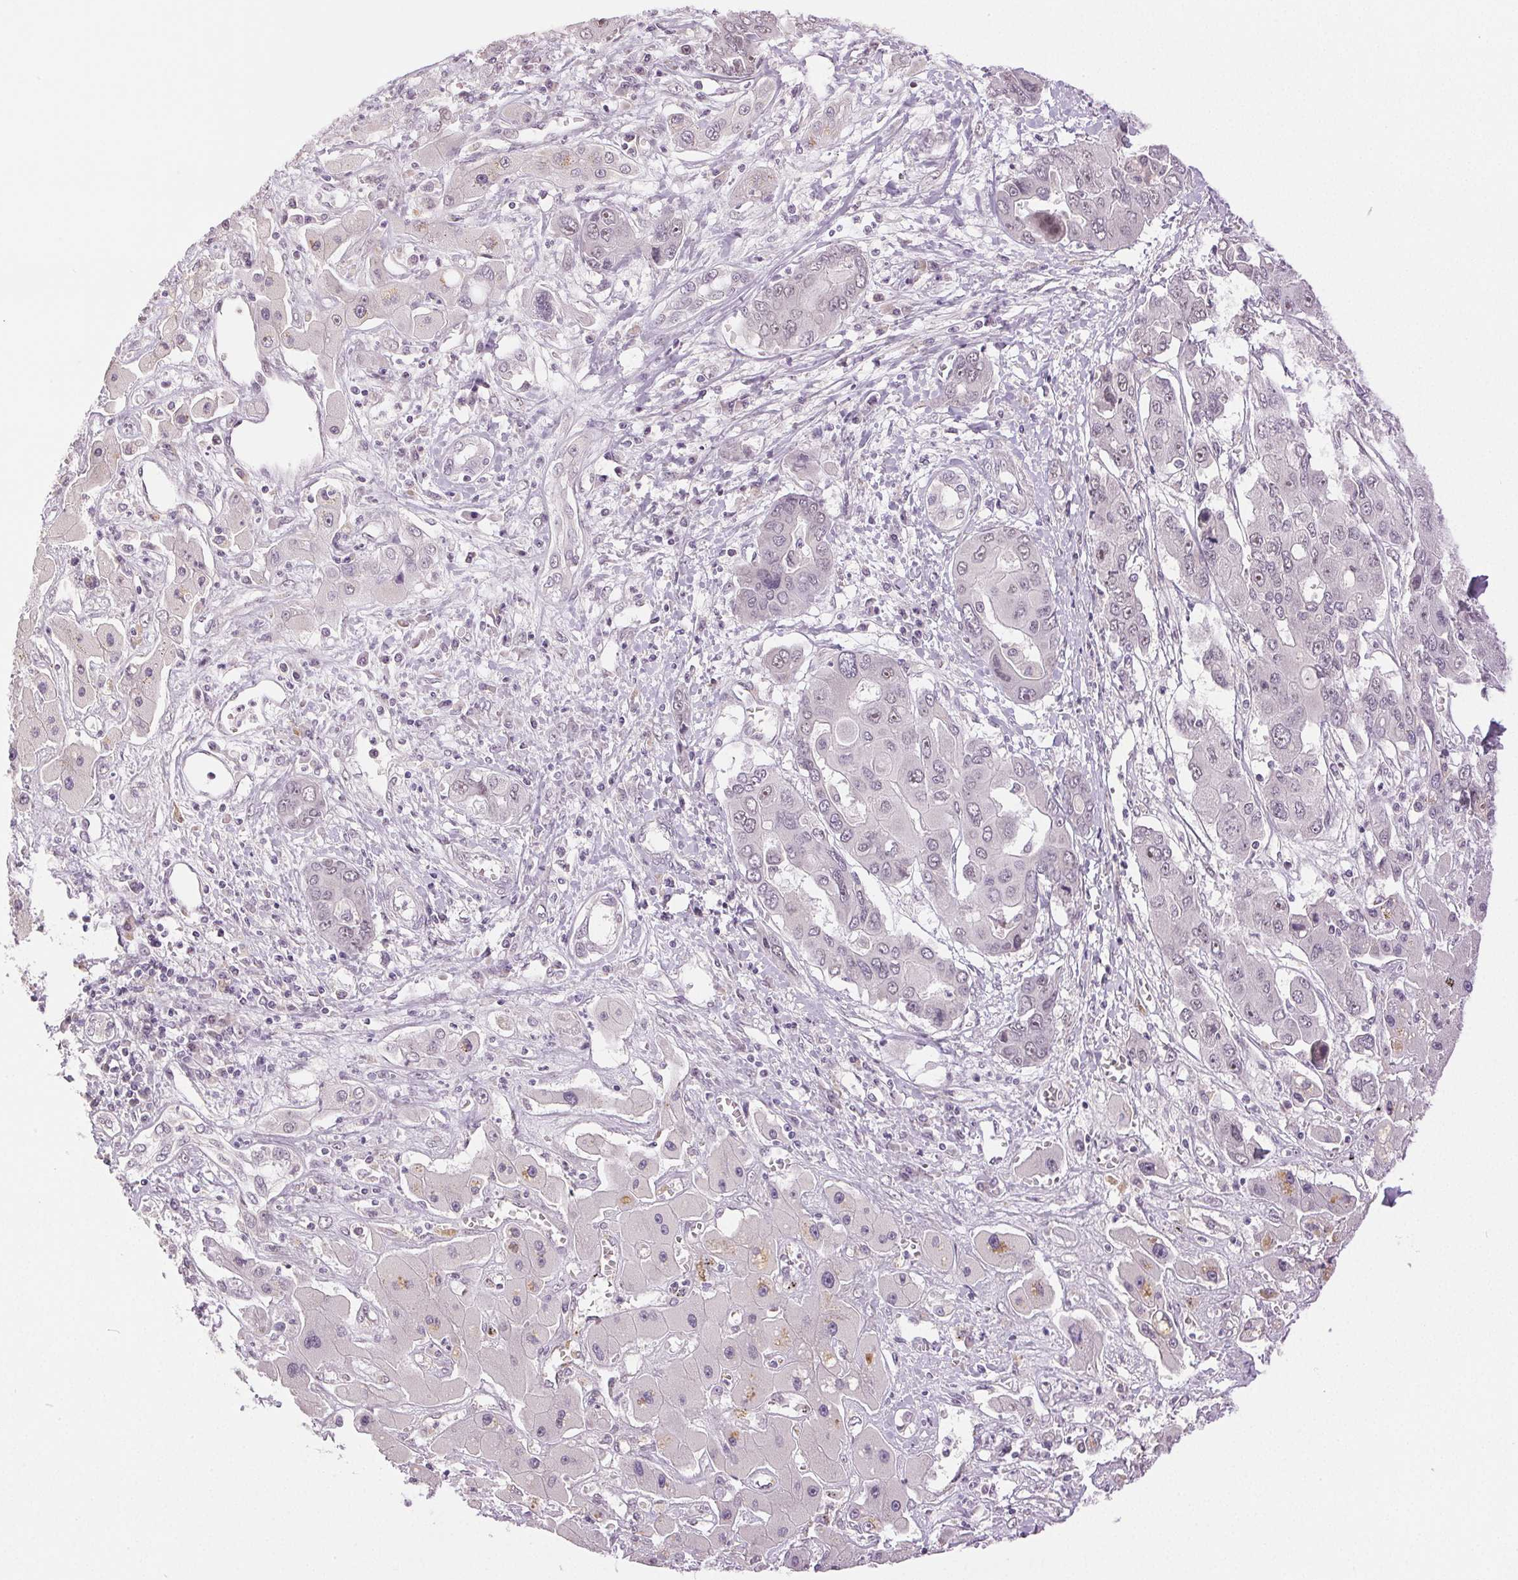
{"staining": {"intensity": "negative", "quantity": "none", "location": "none"}, "tissue": "liver cancer", "cell_type": "Tumor cells", "image_type": "cancer", "snomed": [{"axis": "morphology", "description": "Cholangiocarcinoma"}, {"axis": "topography", "description": "Liver"}], "caption": "Cholangiocarcinoma (liver) was stained to show a protein in brown. There is no significant positivity in tumor cells.", "gene": "PLCB1", "patient": {"sex": "male", "age": 67}}